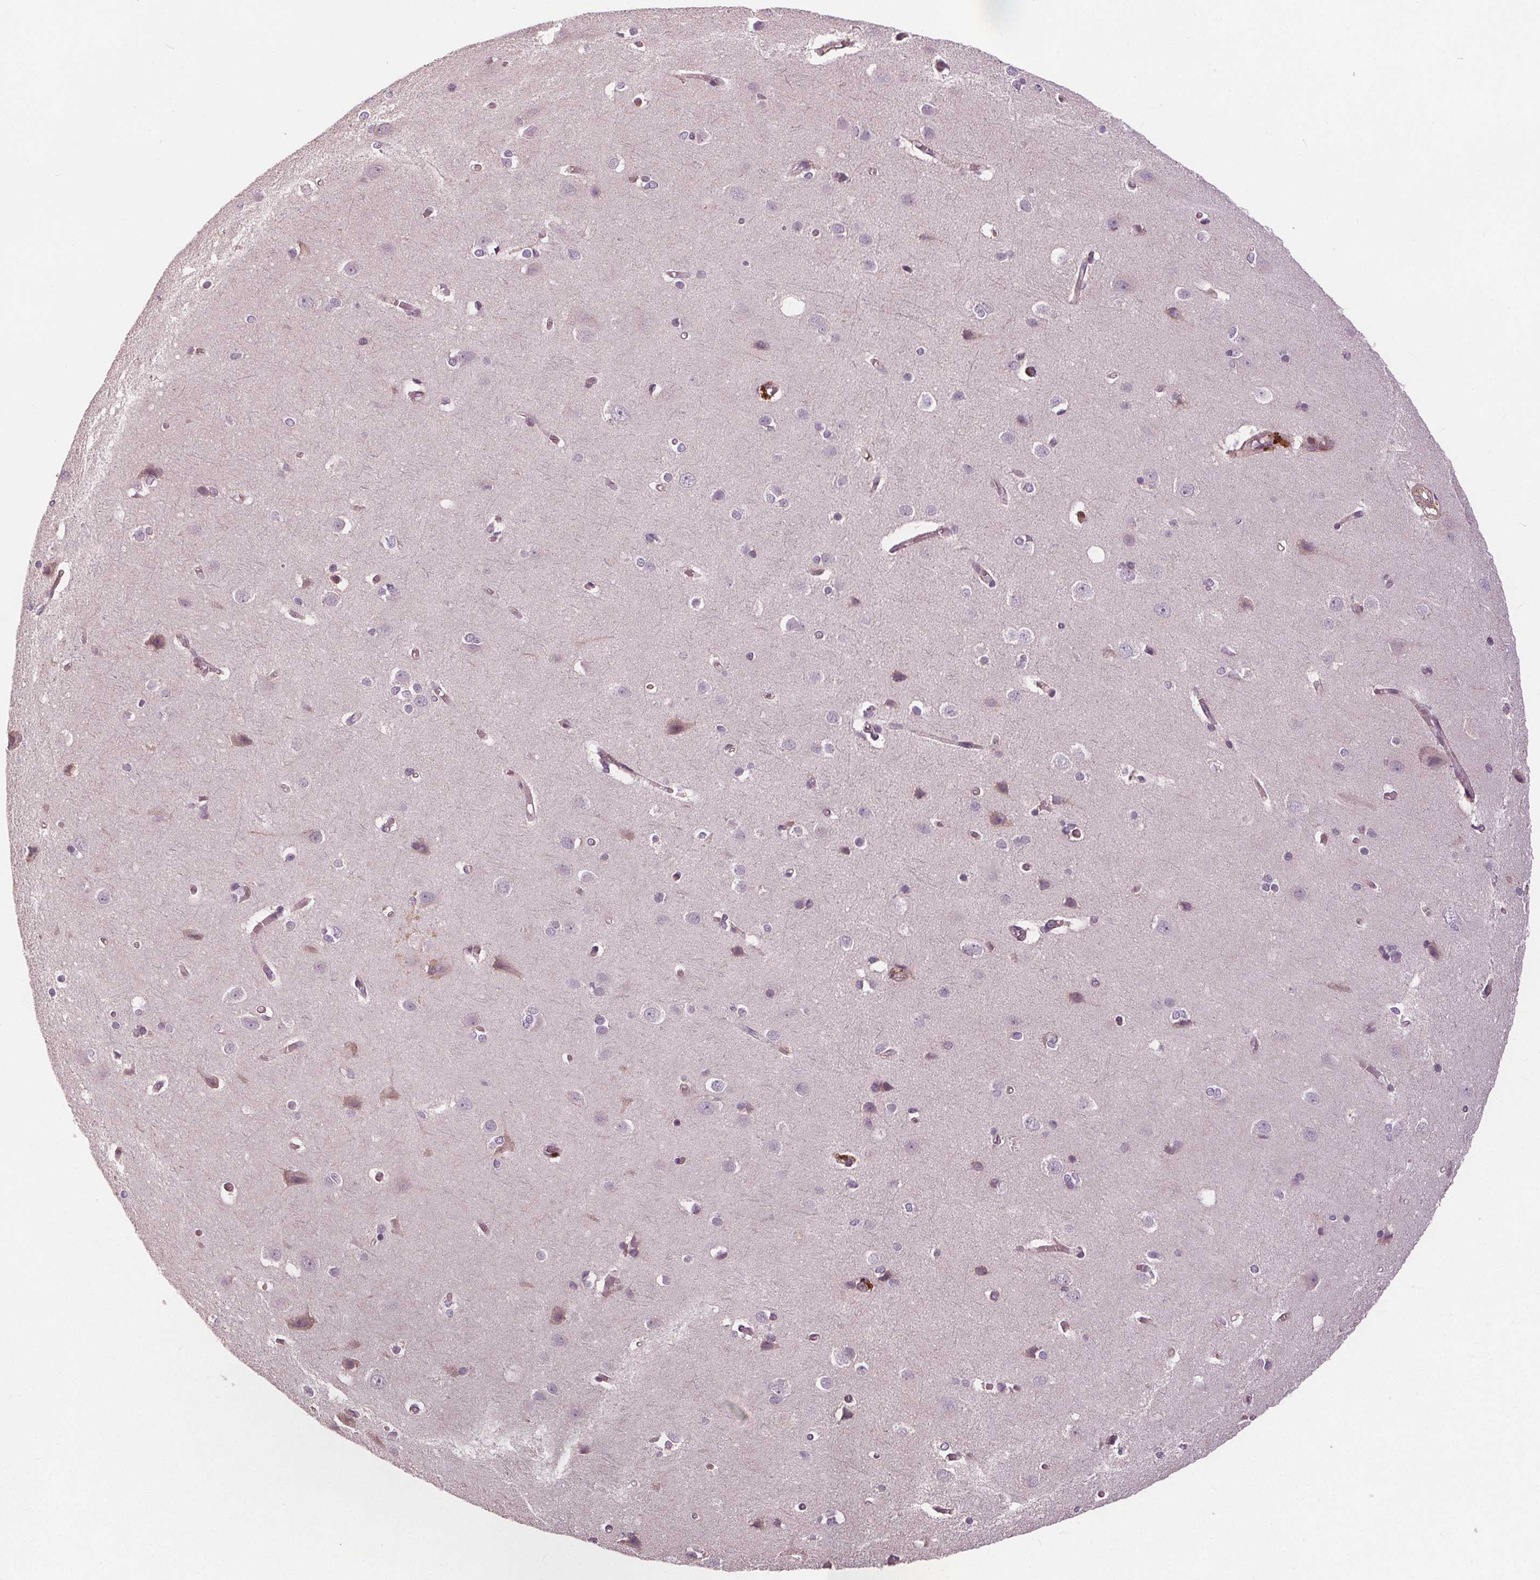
{"staining": {"intensity": "moderate", "quantity": "<25%", "location": "cytoplasmic/membranous"}, "tissue": "cerebral cortex", "cell_type": "Endothelial cells", "image_type": "normal", "snomed": [{"axis": "morphology", "description": "Normal tissue, NOS"}, {"axis": "topography", "description": "Cerebral cortex"}], "caption": "Immunohistochemical staining of normal human cerebral cortex reveals <25% levels of moderate cytoplasmic/membranous protein staining in approximately <25% of endothelial cells.", "gene": "PDGFD", "patient": {"sex": "male", "age": 37}}